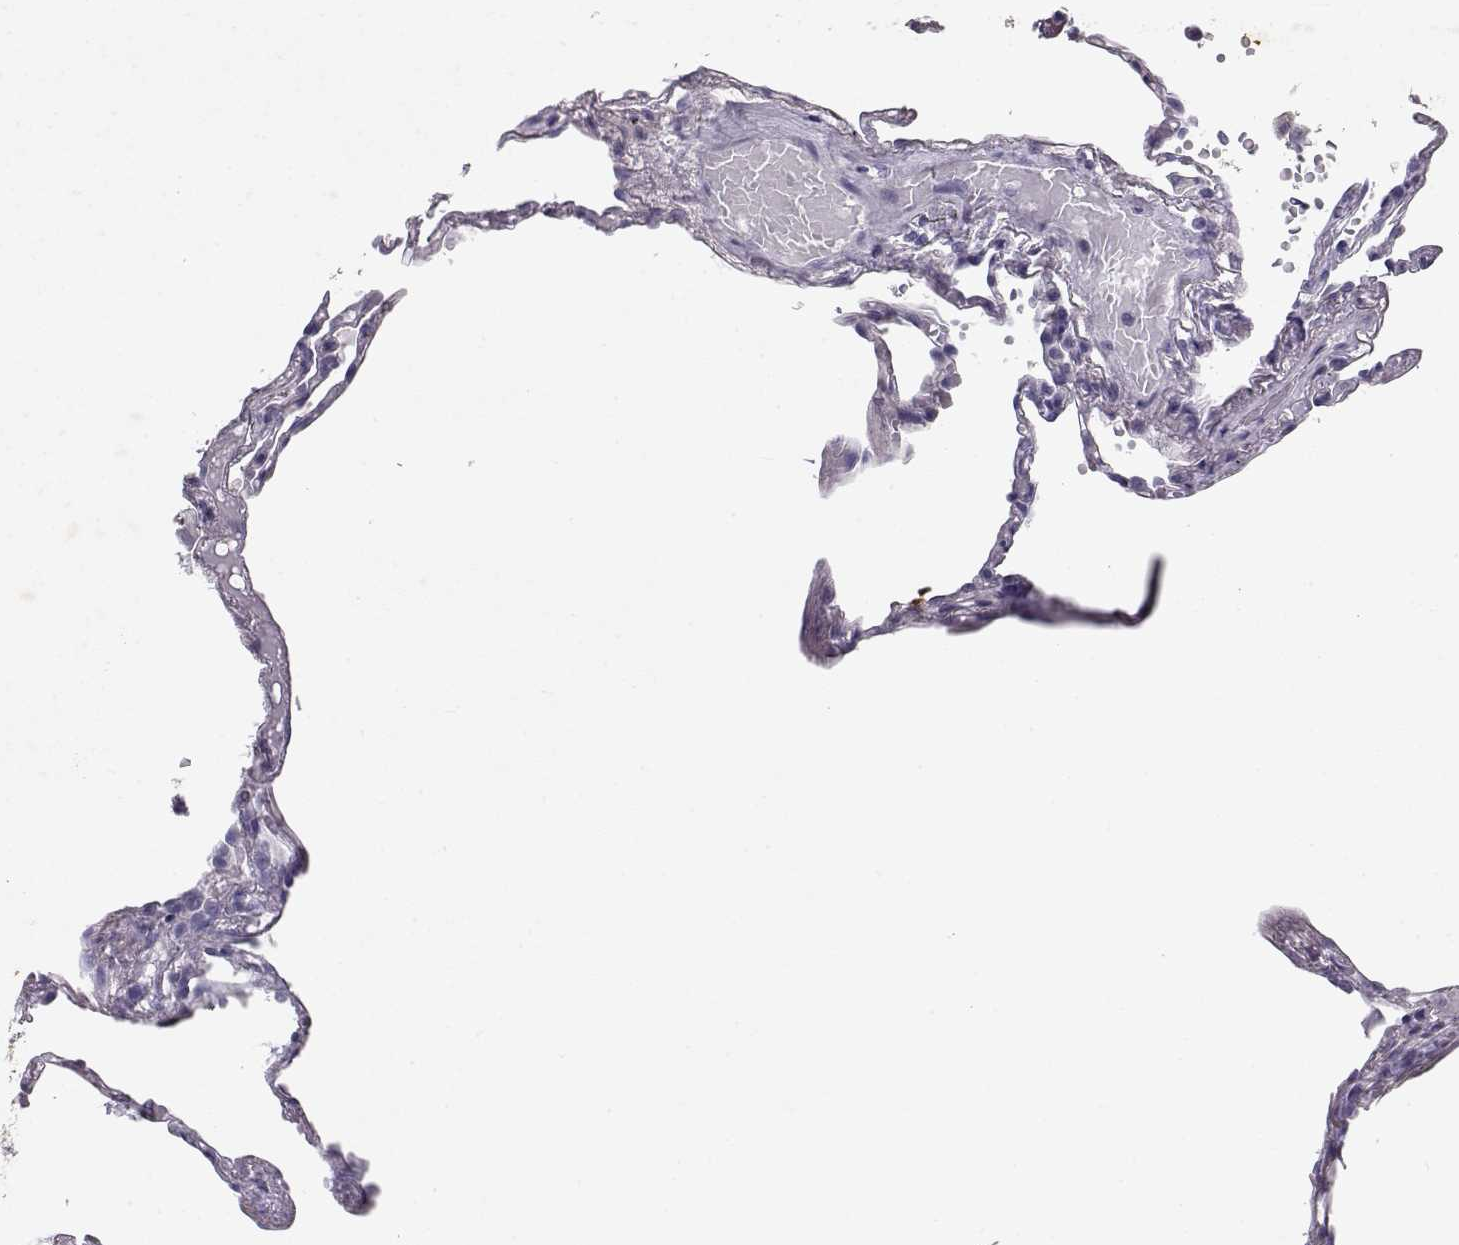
{"staining": {"intensity": "negative", "quantity": "none", "location": "none"}, "tissue": "lung", "cell_type": "Alveolar cells", "image_type": "normal", "snomed": [{"axis": "morphology", "description": "Normal tissue, NOS"}, {"axis": "topography", "description": "Lung"}], "caption": "There is no significant staining in alveolar cells of lung. The staining is performed using DAB (3,3'-diaminobenzidine) brown chromogen with nuclei counter-stained in using hematoxylin.", "gene": "RD3", "patient": {"sex": "male", "age": 78}}